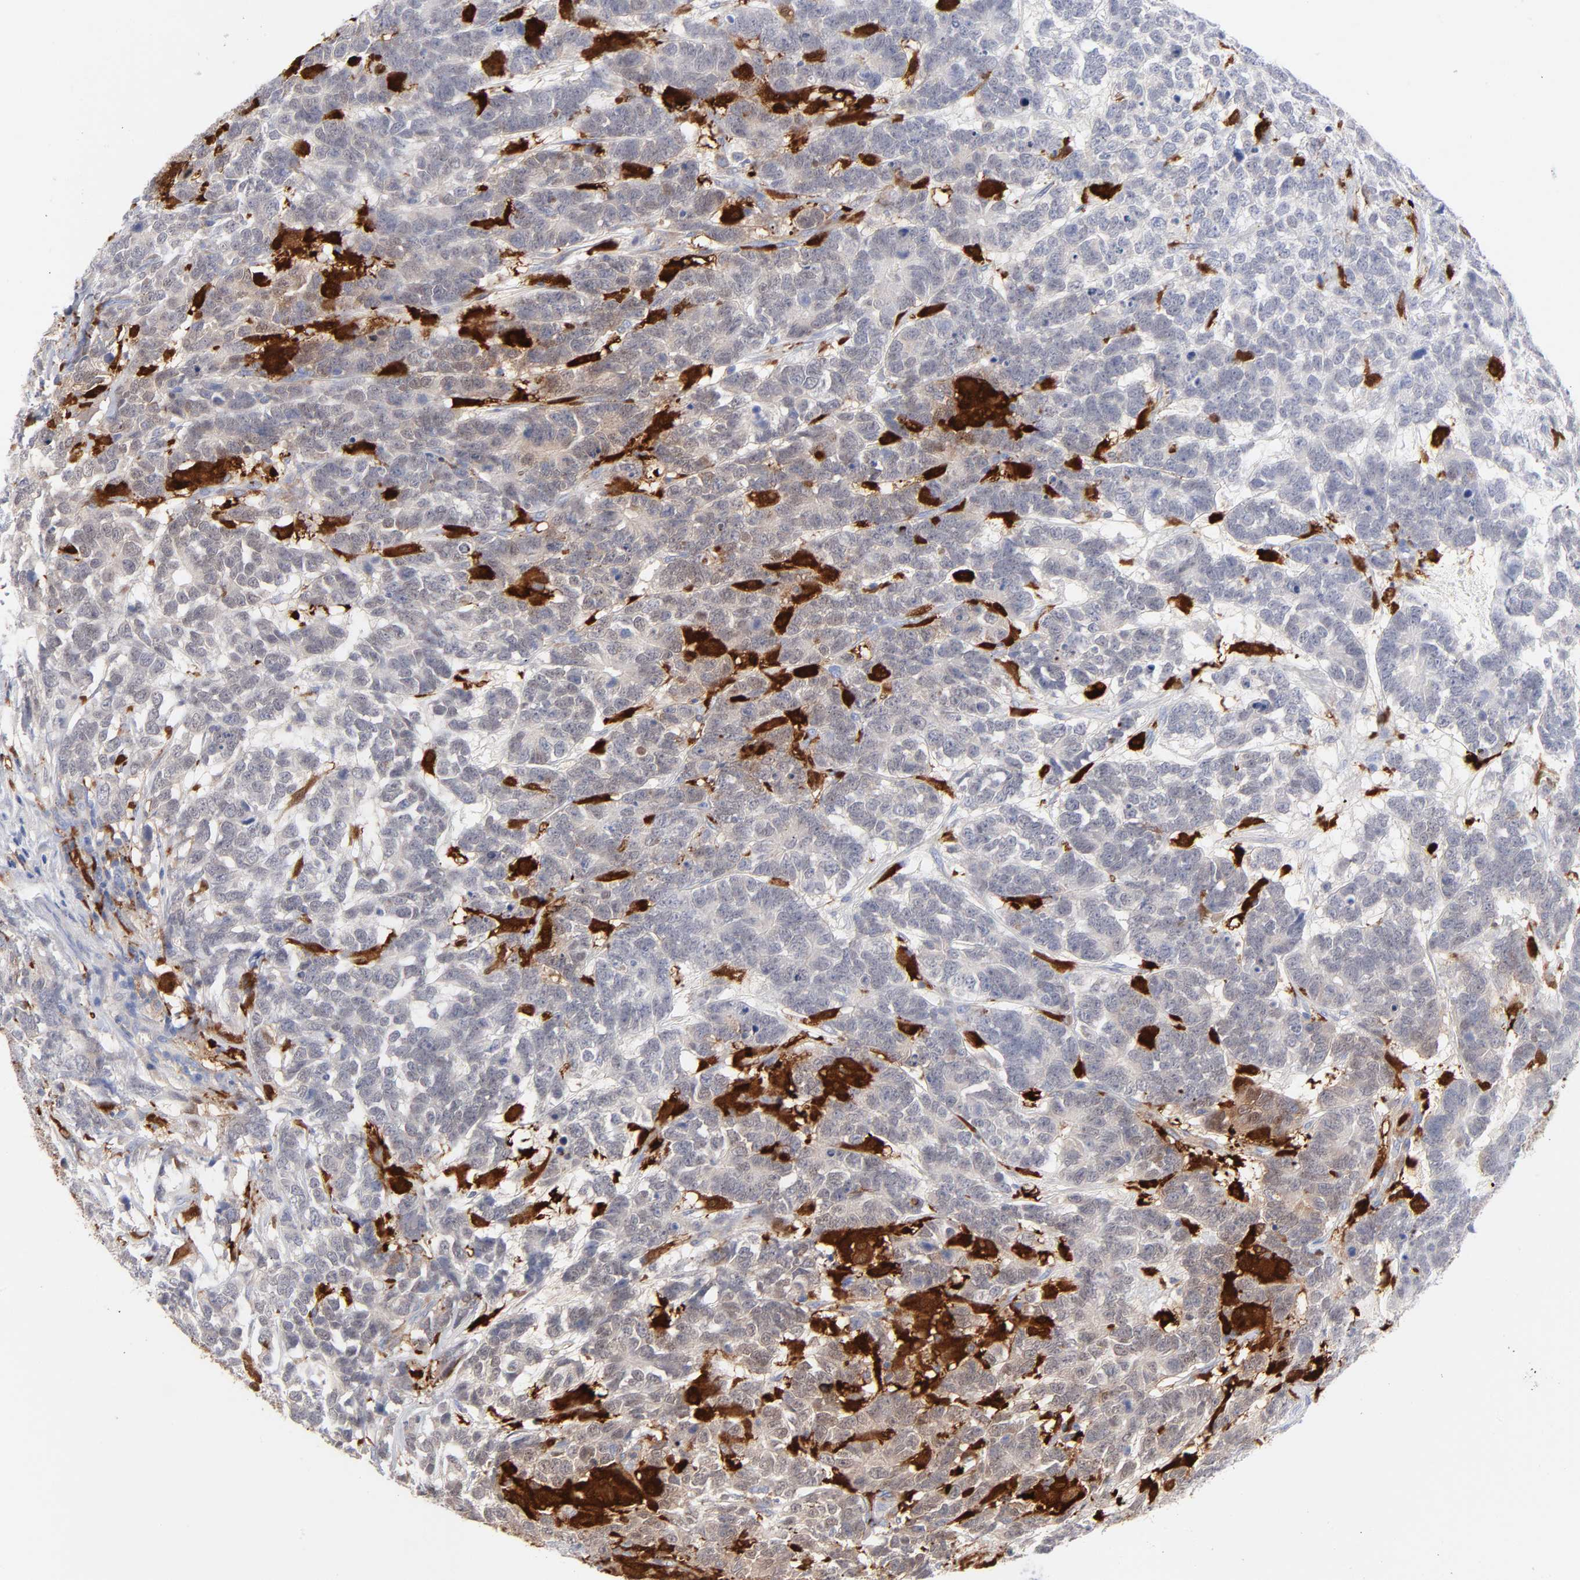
{"staining": {"intensity": "negative", "quantity": "none", "location": "none"}, "tissue": "testis cancer", "cell_type": "Tumor cells", "image_type": "cancer", "snomed": [{"axis": "morphology", "description": "Carcinoma, Embryonal, NOS"}, {"axis": "topography", "description": "Testis"}], "caption": "The photomicrograph reveals no staining of tumor cells in testis cancer (embryonal carcinoma). (DAB (3,3'-diaminobenzidine) immunohistochemistry (IHC) visualized using brightfield microscopy, high magnification).", "gene": "IFIT2", "patient": {"sex": "male", "age": 26}}